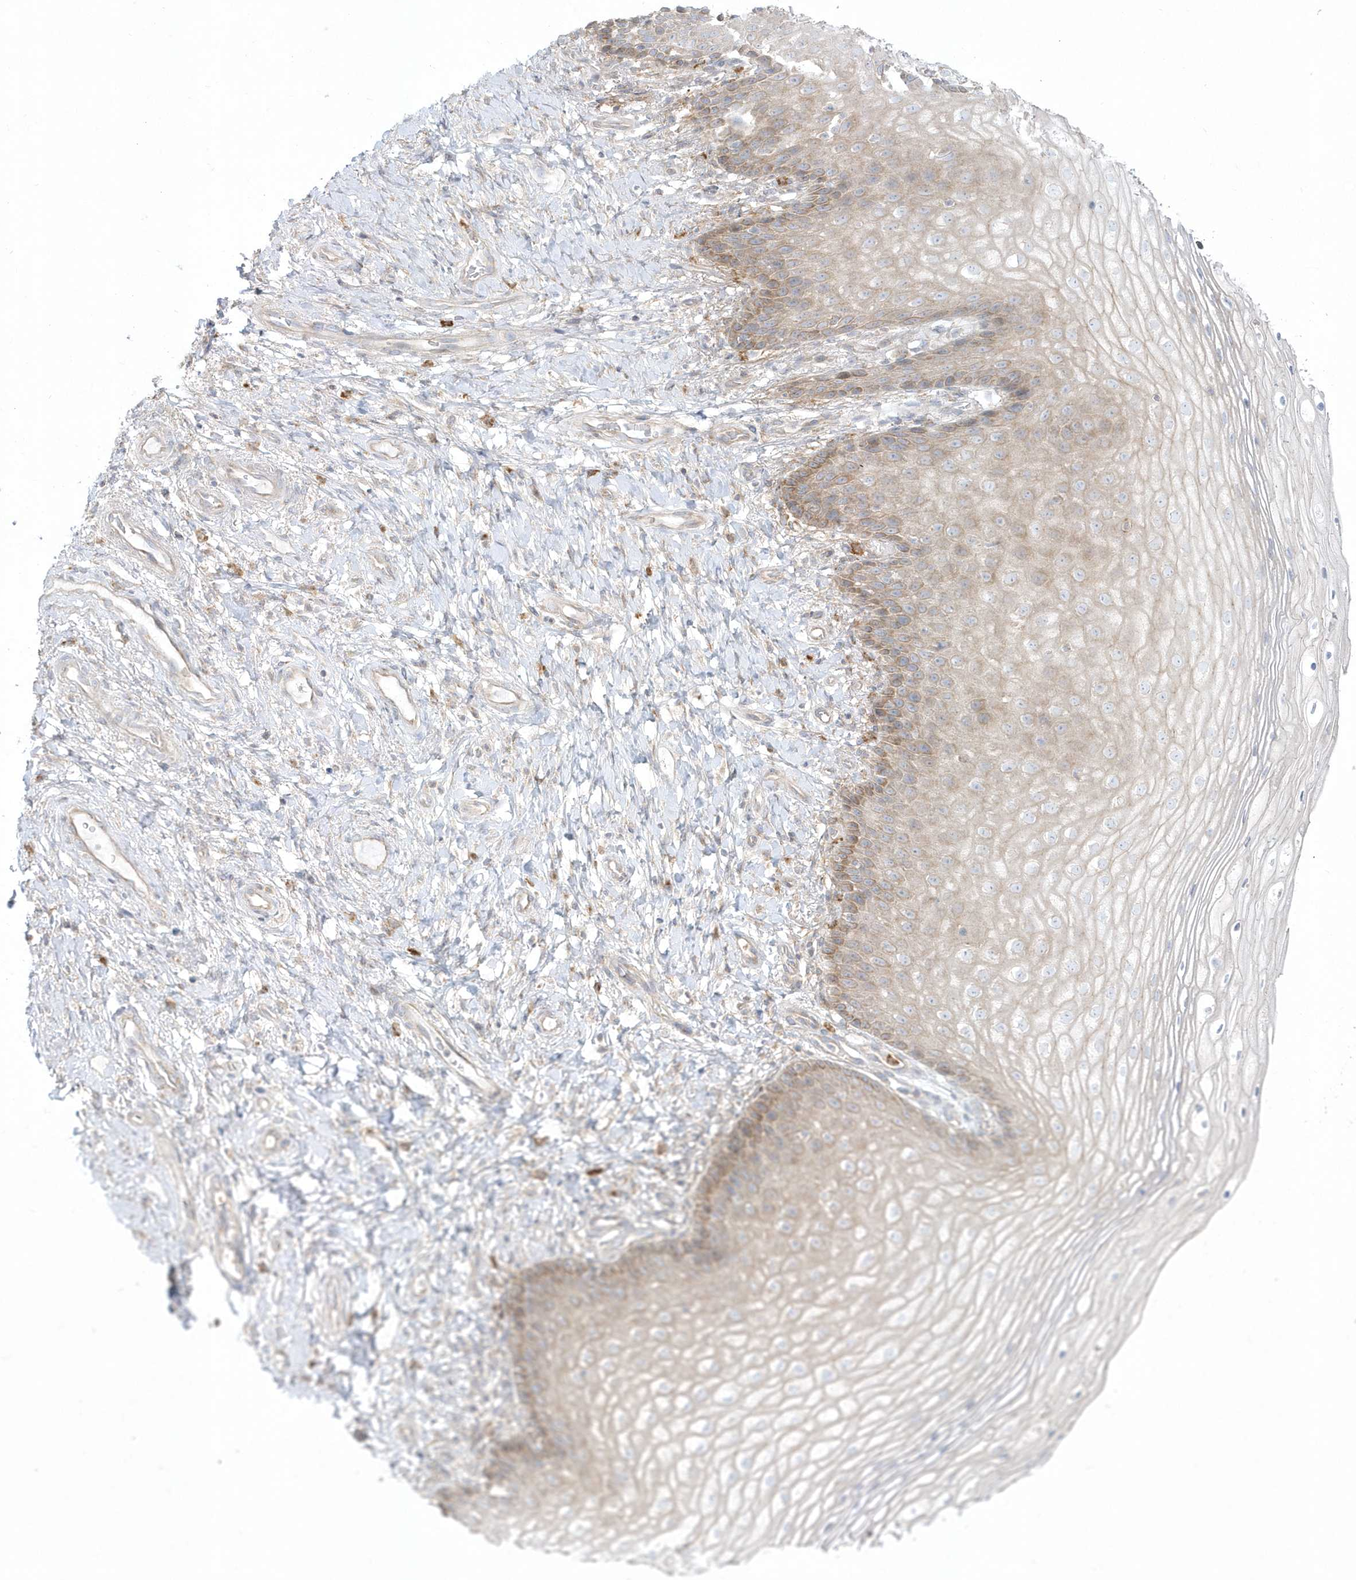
{"staining": {"intensity": "moderate", "quantity": "<25%", "location": "cytoplasmic/membranous"}, "tissue": "vagina", "cell_type": "Squamous epithelial cells", "image_type": "normal", "snomed": [{"axis": "morphology", "description": "Normal tissue, NOS"}, {"axis": "topography", "description": "Vagina"}], "caption": "IHC image of unremarkable vagina stained for a protein (brown), which demonstrates low levels of moderate cytoplasmic/membranous expression in approximately <25% of squamous epithelial cells.", "gene": "DNAJC18", "patient": {"sex": "female", "age": 60}}